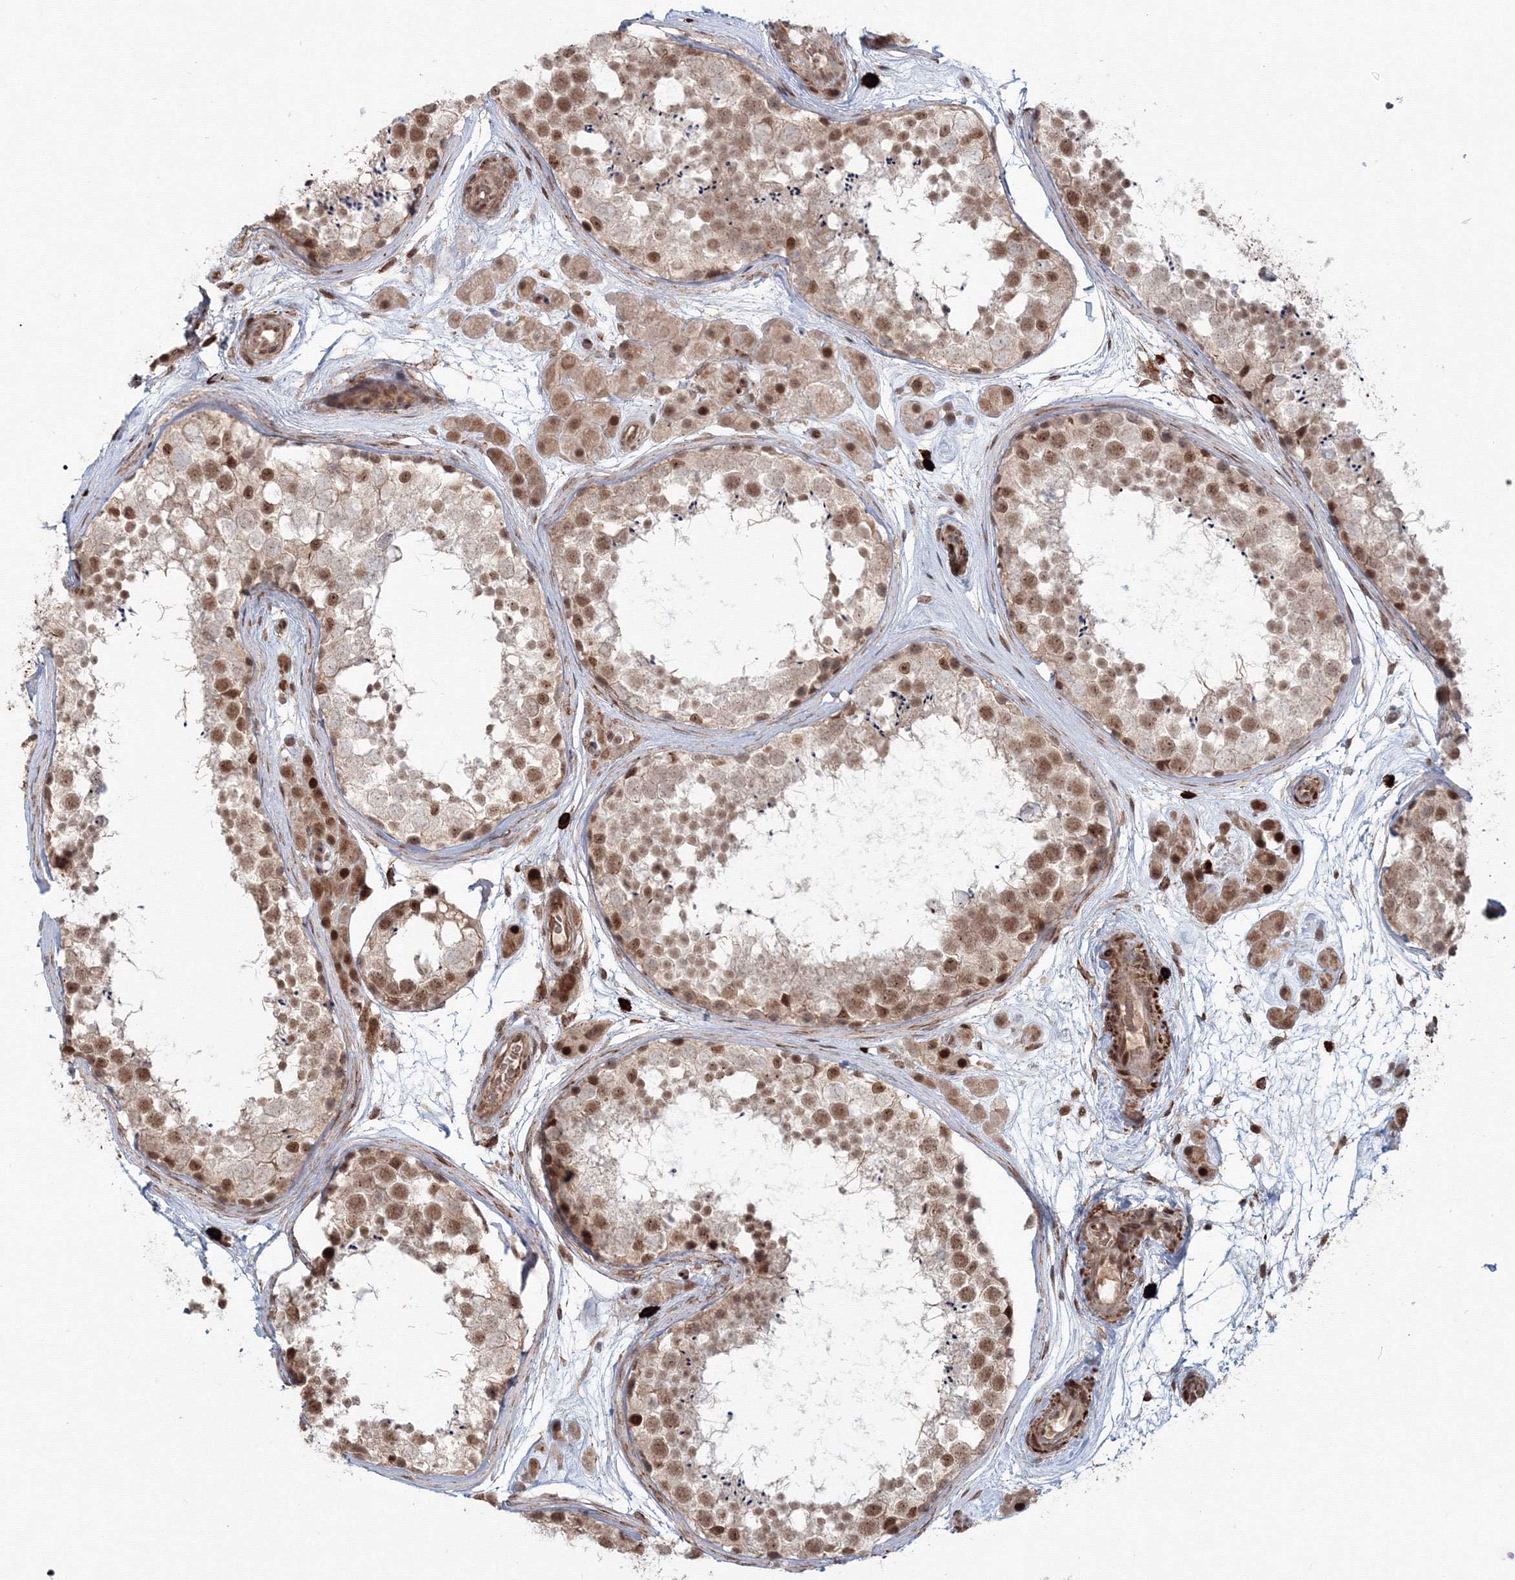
{"staining": {"intensity": "moderate", "quantity": ">75%", "location": "nuclear"}, "tissue": "testis", "cell_type": "Cells in seminiferous ducts", "image_type": "normal", "snomed": [{"axis": "morphology", "description": "Normal tissue, NOS"}, {"axis": "topography", "description": "Testis"}], "caption": "Benign testis displays moderate nuclear positivity in approximately >75% of cells in seminiferous ducts.", "gene": "SH3PXD2A", "patient": {"sex": "male", "age": 56}}